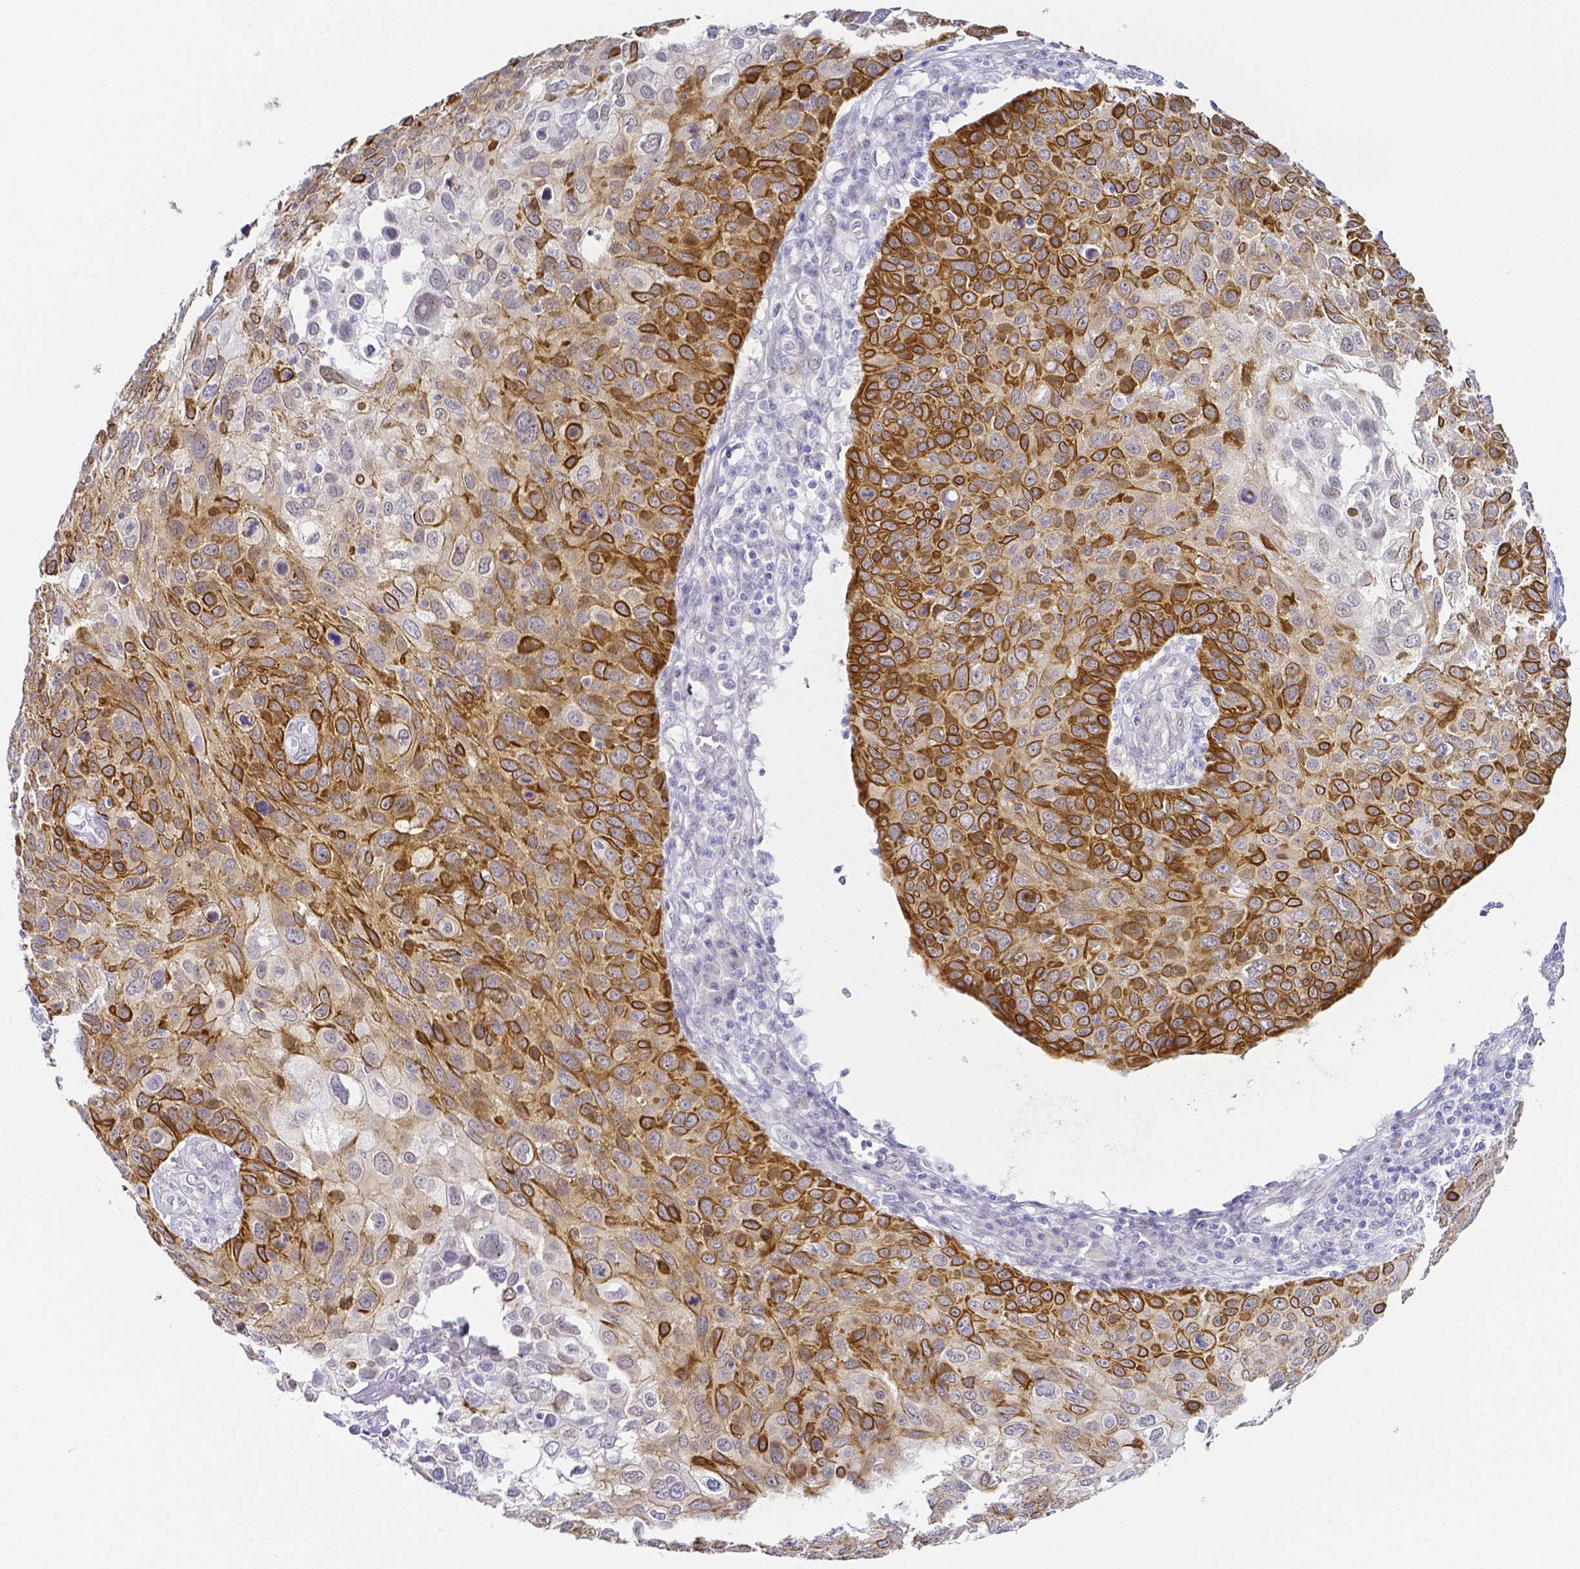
{"staining": {"intensity": "strong", "quantity": "25%-75%", "location": "cytoplasmic/membranous"}, "tissue": "skin cancer", "cell_type": "Tumor cells", "image_type": "cancer", "snomed": [{"axis": "morphology", "description": "Squamous cell carcinoma, NOS"}, {"axis": "topography", "description": "Skin"}], "caption": "Strong cytoplasmic/membranous positivity is appreciated in about 25%-75% of tumor cells in skin cancer. The protein is stained brown, and the nuclei are stained in blue (DAB (3,3'-diaminobenzidine) IHC with brightfield microscopy, high magnification).", "gene": "FAM83G", "patient": {"sex": "male", "age": 87}}